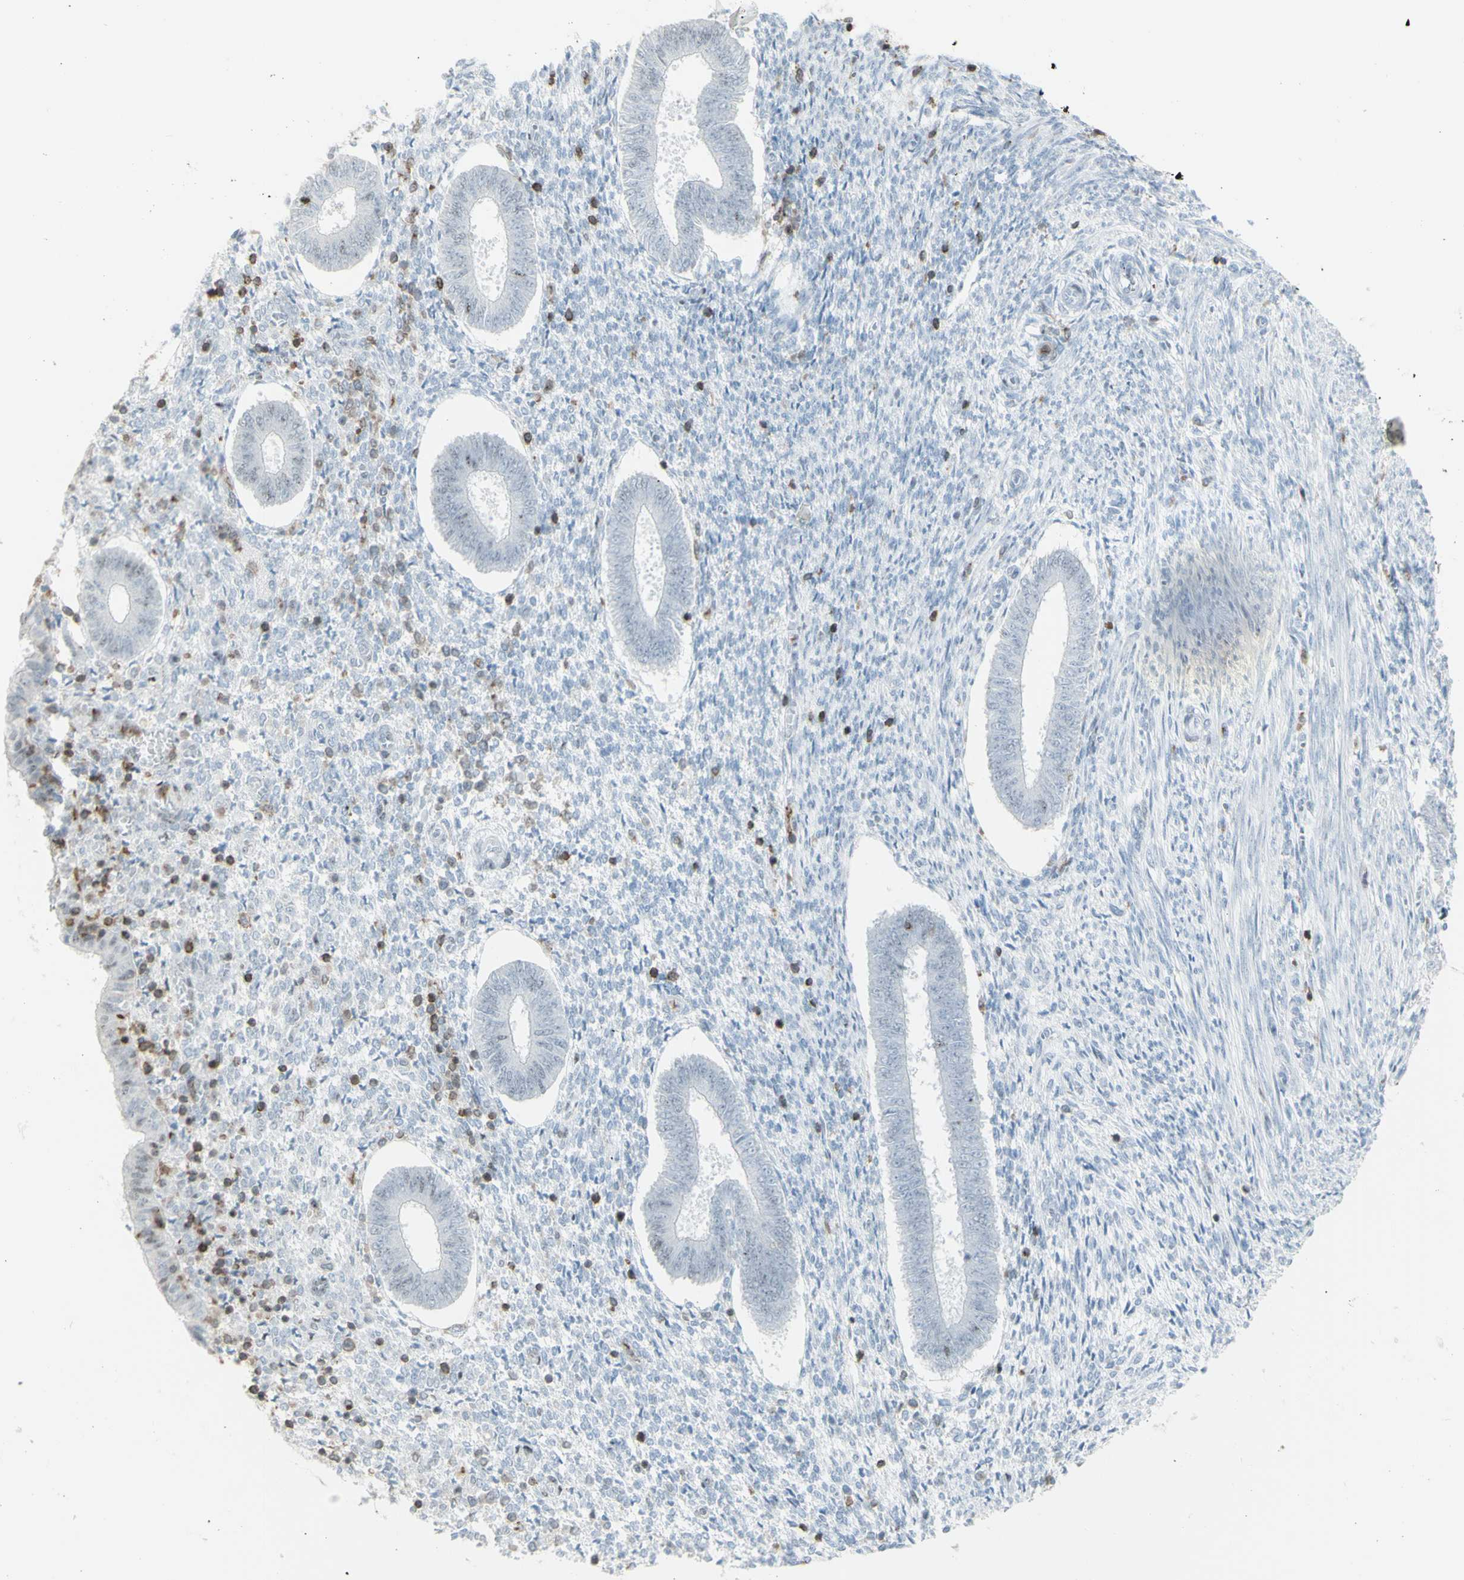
{"staining": {"intensity": "weak", "quantity": "<25%", "location": "cytoplasmic/membranous"}, "tissue": "endometrium", "cell_type": "Cells in endometrial stroma", "image_type": "normal", "snomed": [{"axis": "morphology", "description": "Normal tissue, NOS"}, {"axis": "topography", "description": "Endometrium"}], "caption": "Immunohistochemistry (IHC) of benign human endometrium exhibits no expression in cells in endometrial stroma.", "gene": "NRG1", "patient": {"sex": "female", "age": 35}}